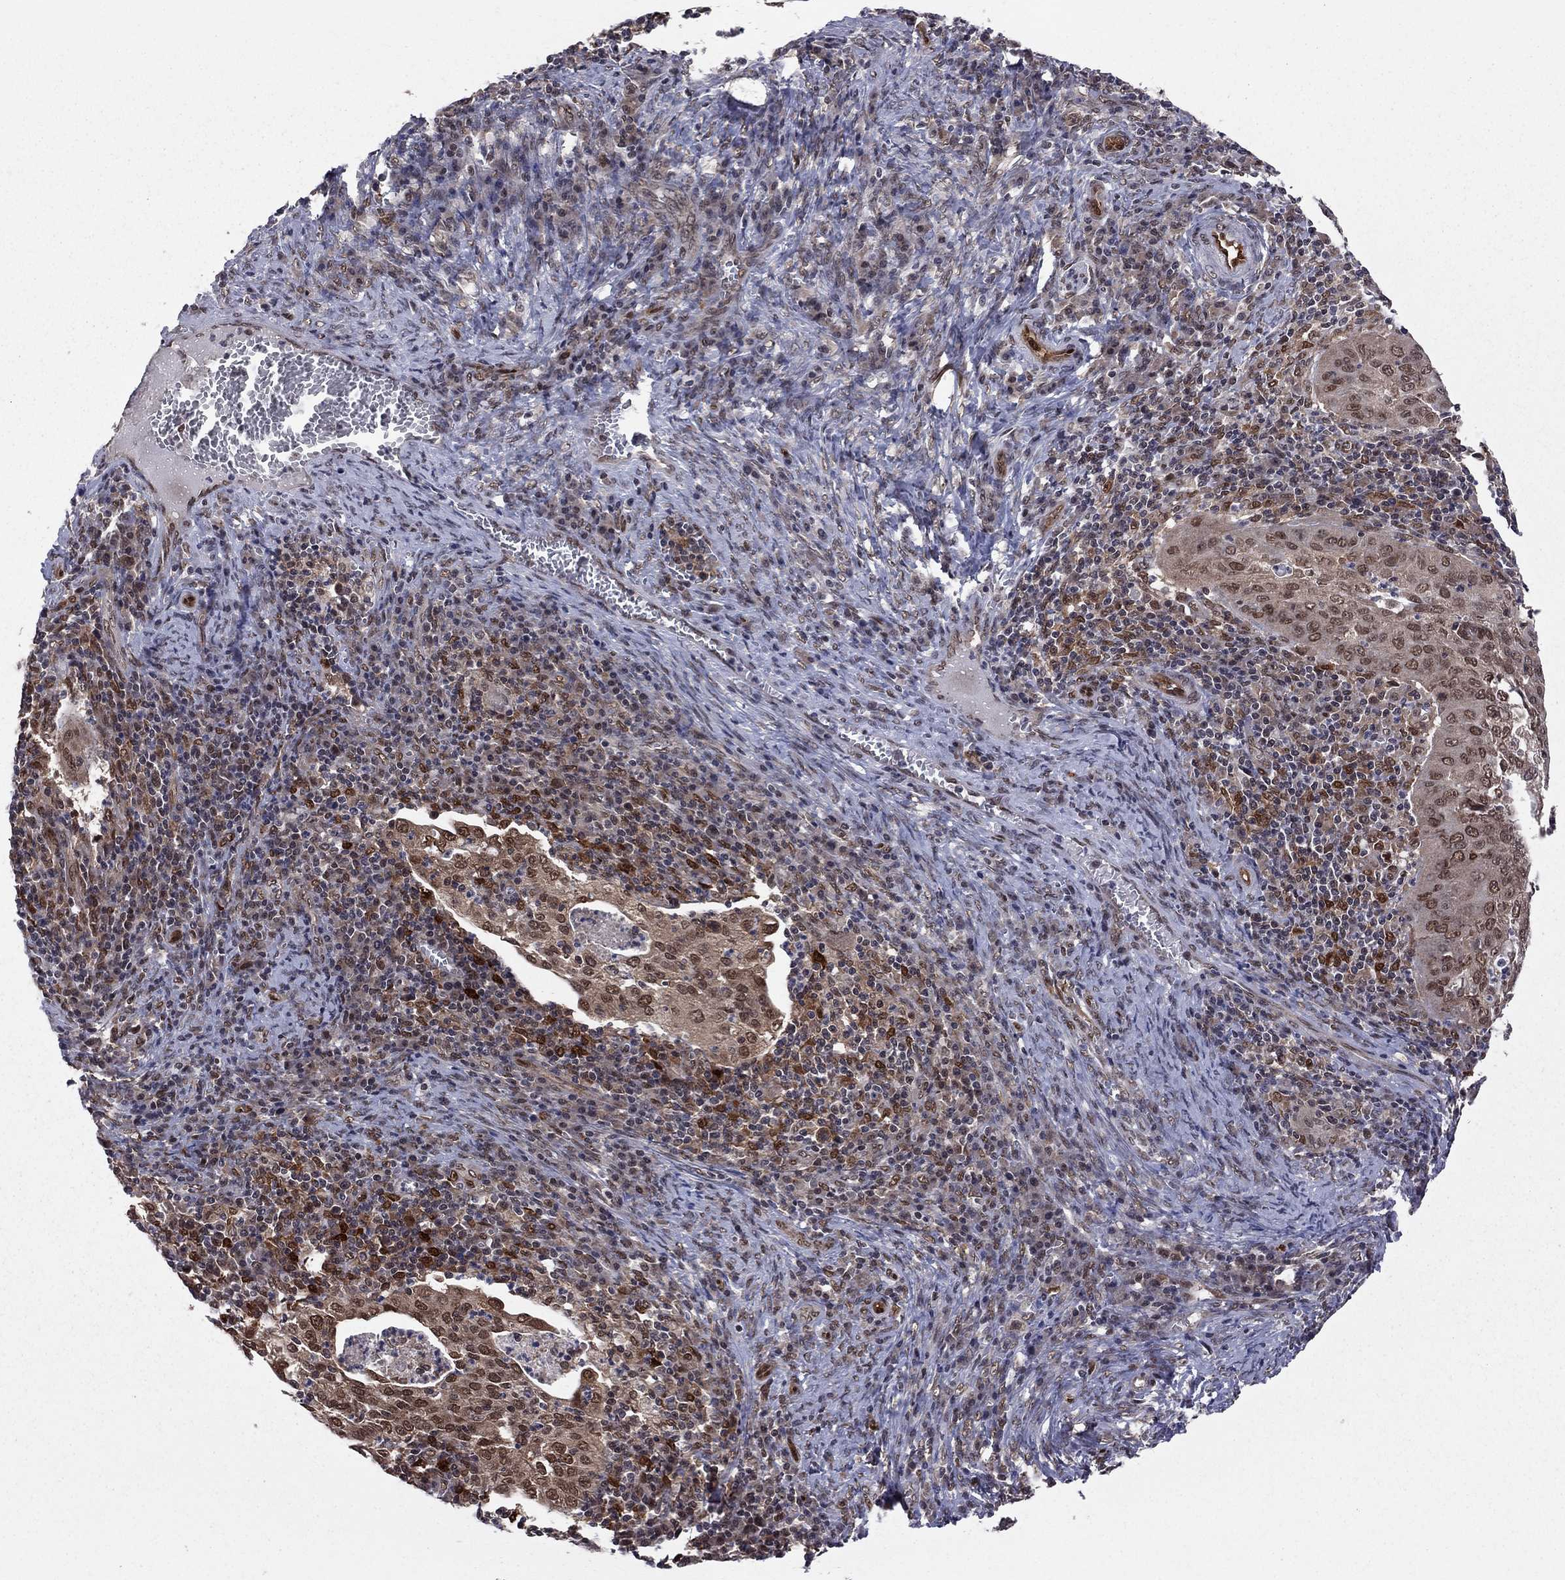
{"staining": {"intensity": "strong", "quantity": "25%-75%", "location": "nuclear"}, "tissue": "cervical cancer", "cell_type": "Tumor cells", "image_type": "cancer", "snomed": [{"axis": "morphology", "description": "Squamous cell carcinoma, NOS"}, {"axis": "topography", "description": "Cervix"}], "caption": "Cervical cancer (squamous cell carcinoma) stained with IHC displays strong nuclear positivity in approximately 25%-75% of tumor cells. The protein of interest is shown in brown color, while the nuclei are stained blue.", "gene": "SAP30L", "patient": {"sex": "female", "age": 39}}